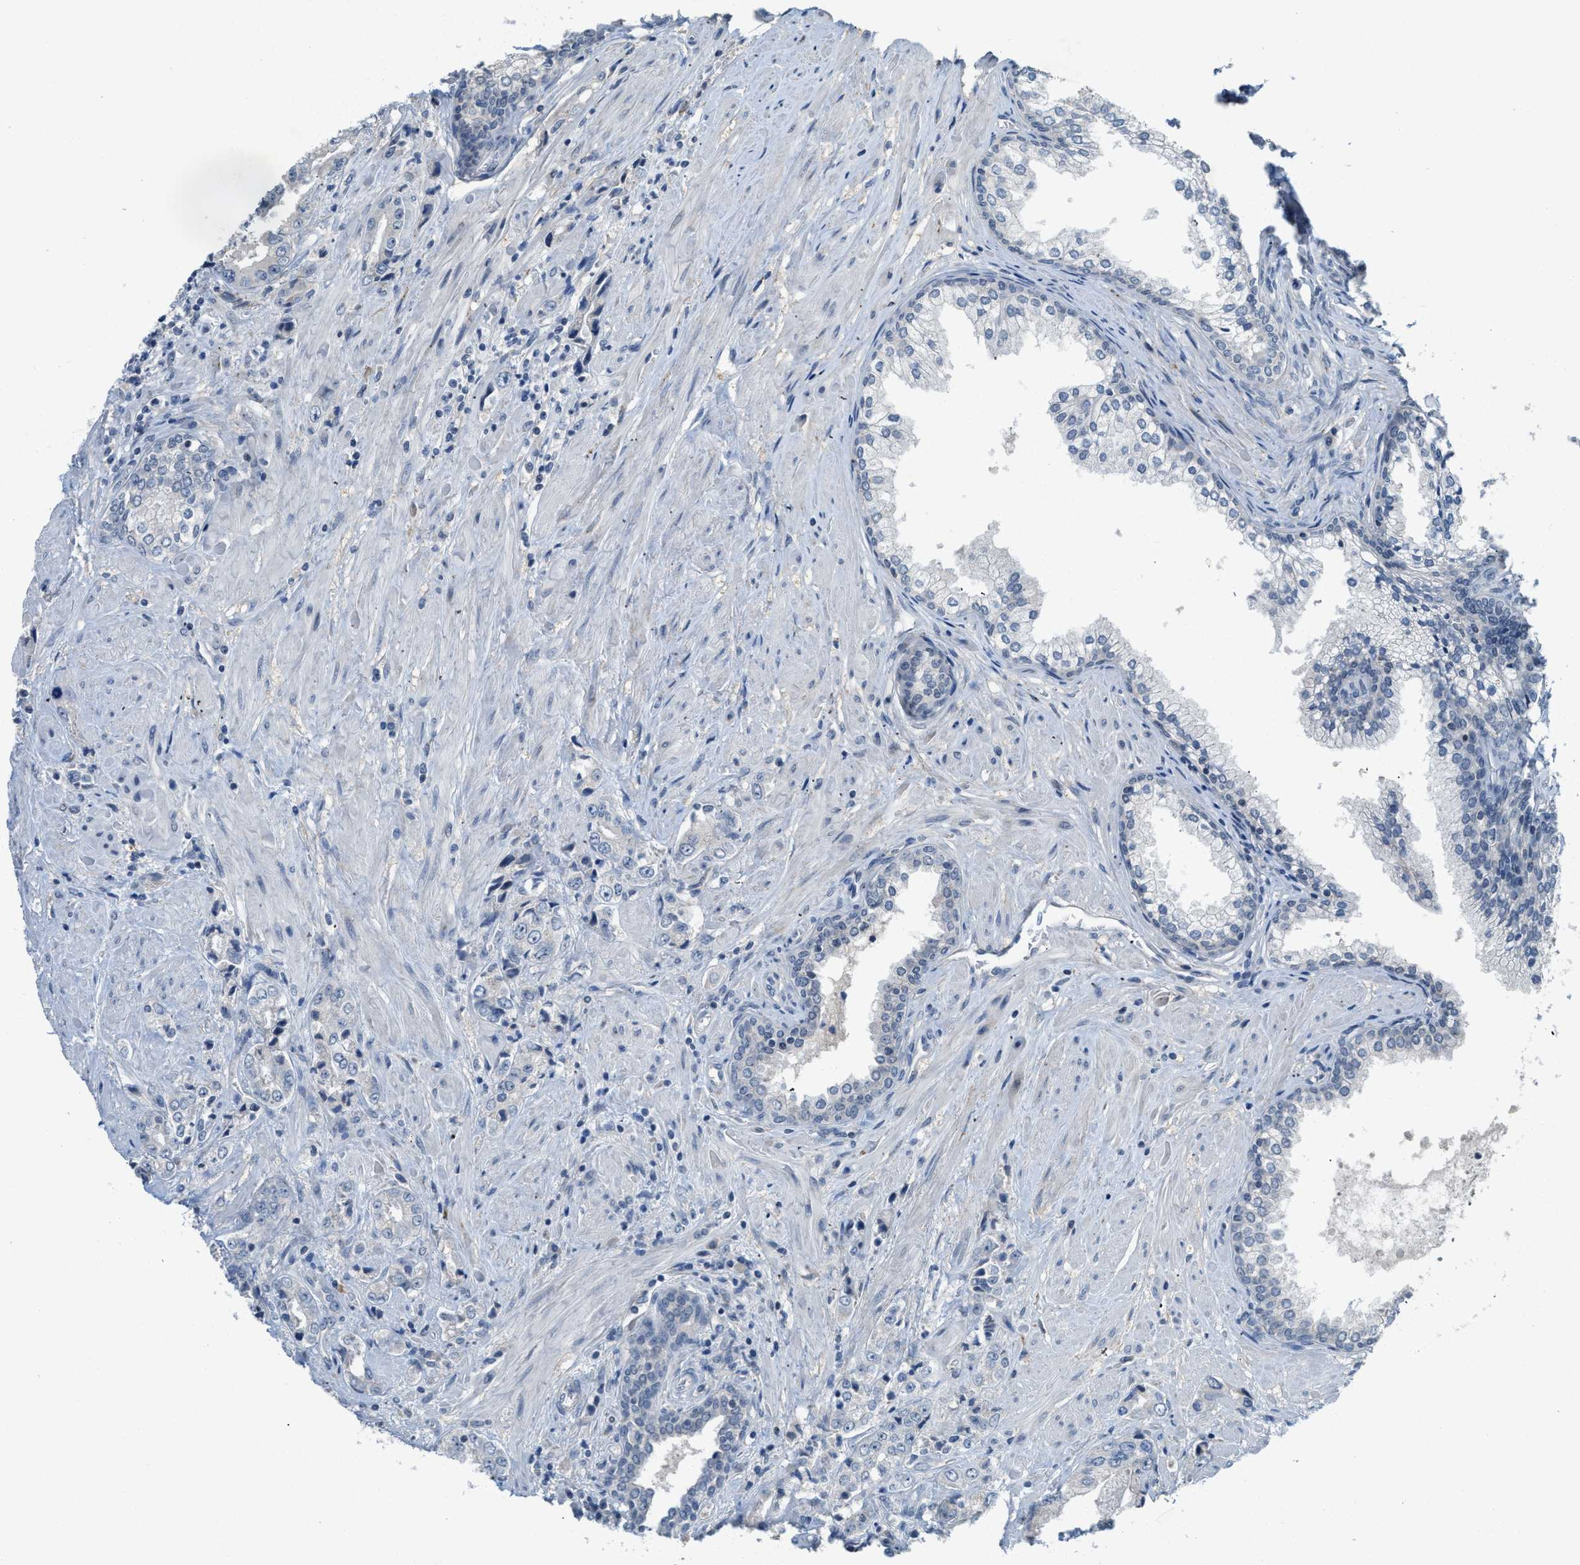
{"staining": {"intensity": "negative", "quantity": "none", "location": "none"}, "tissue": "prostate cancer", "cell_type": "Tumor cells", "image_type": "cancer", "snomed": [{"axis": "morphology", "description": "Adenocarcinoma, High grade"}, {"axis": "topography", "description": "Prostate"}], "caption": "Prostate cancer (high-grade adenocarcinoma) was stained to show a protein in brown. There is no significant staining in tumor cells.", "gene": "TMEM154", "patient": {"sex": "male", "age": 61}}